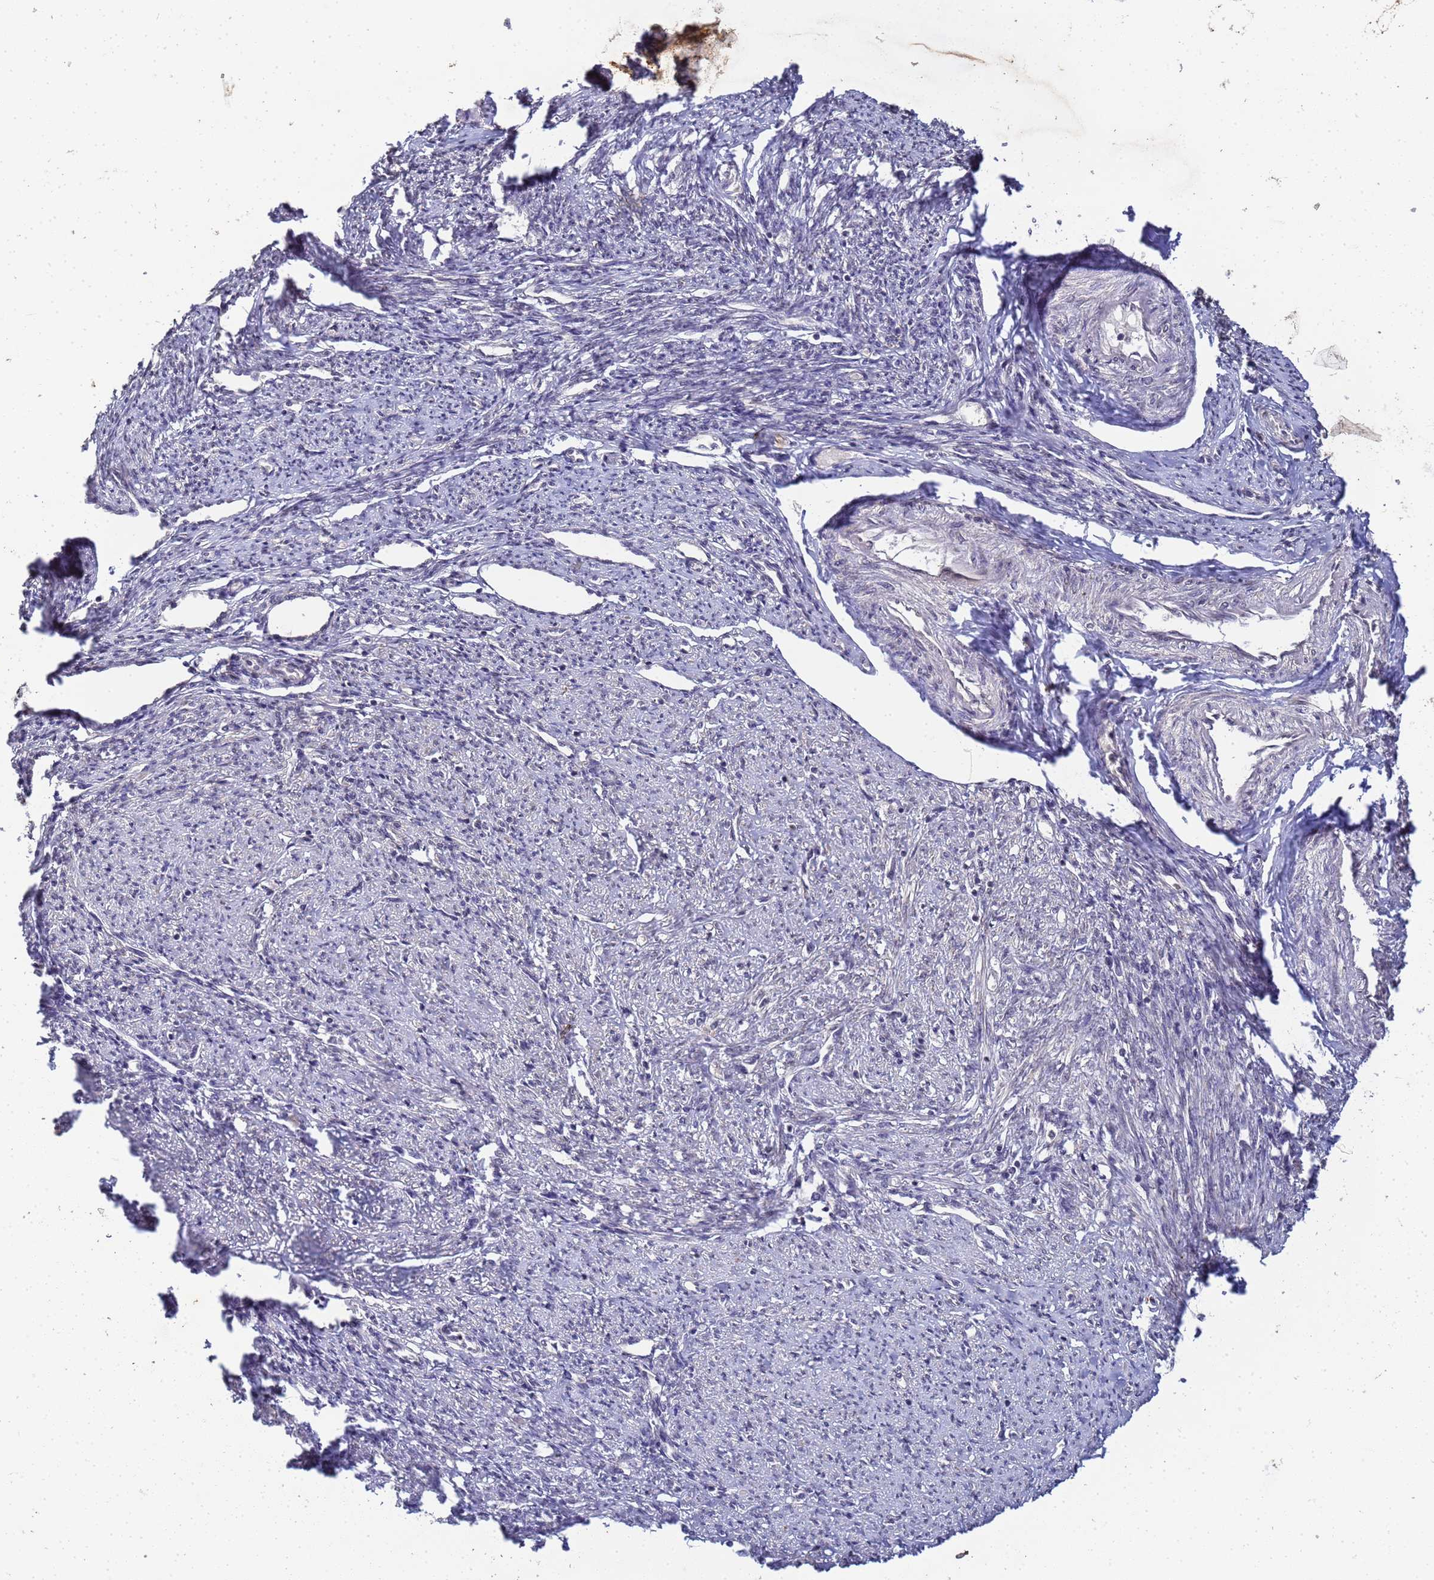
{"staining": {"intensity": "moderate", "quantity": "<25%", "location": "cytoplasmic/membranous"}, "tissue": "smooth muscle", "cell_type": "Smooth muscle cells", "image_type": "normal", "snomed": [{"axis": "morphology", "description": "Normal tissue, NOS"}, {"axis": "topography", "description": "Smooth muscle"}, {"axis": "topography", "description": "Uterus"}], "caption": "Immunohistochemistry (IHC) (DAB) staining of unremarkable smooth muscle reveals moderate cytoplasmic/membranous protein positivity in approximately <25% of smooth muscle cells.", "gene": "MYL7", "patient": {"sex": "female", "age": 59}}